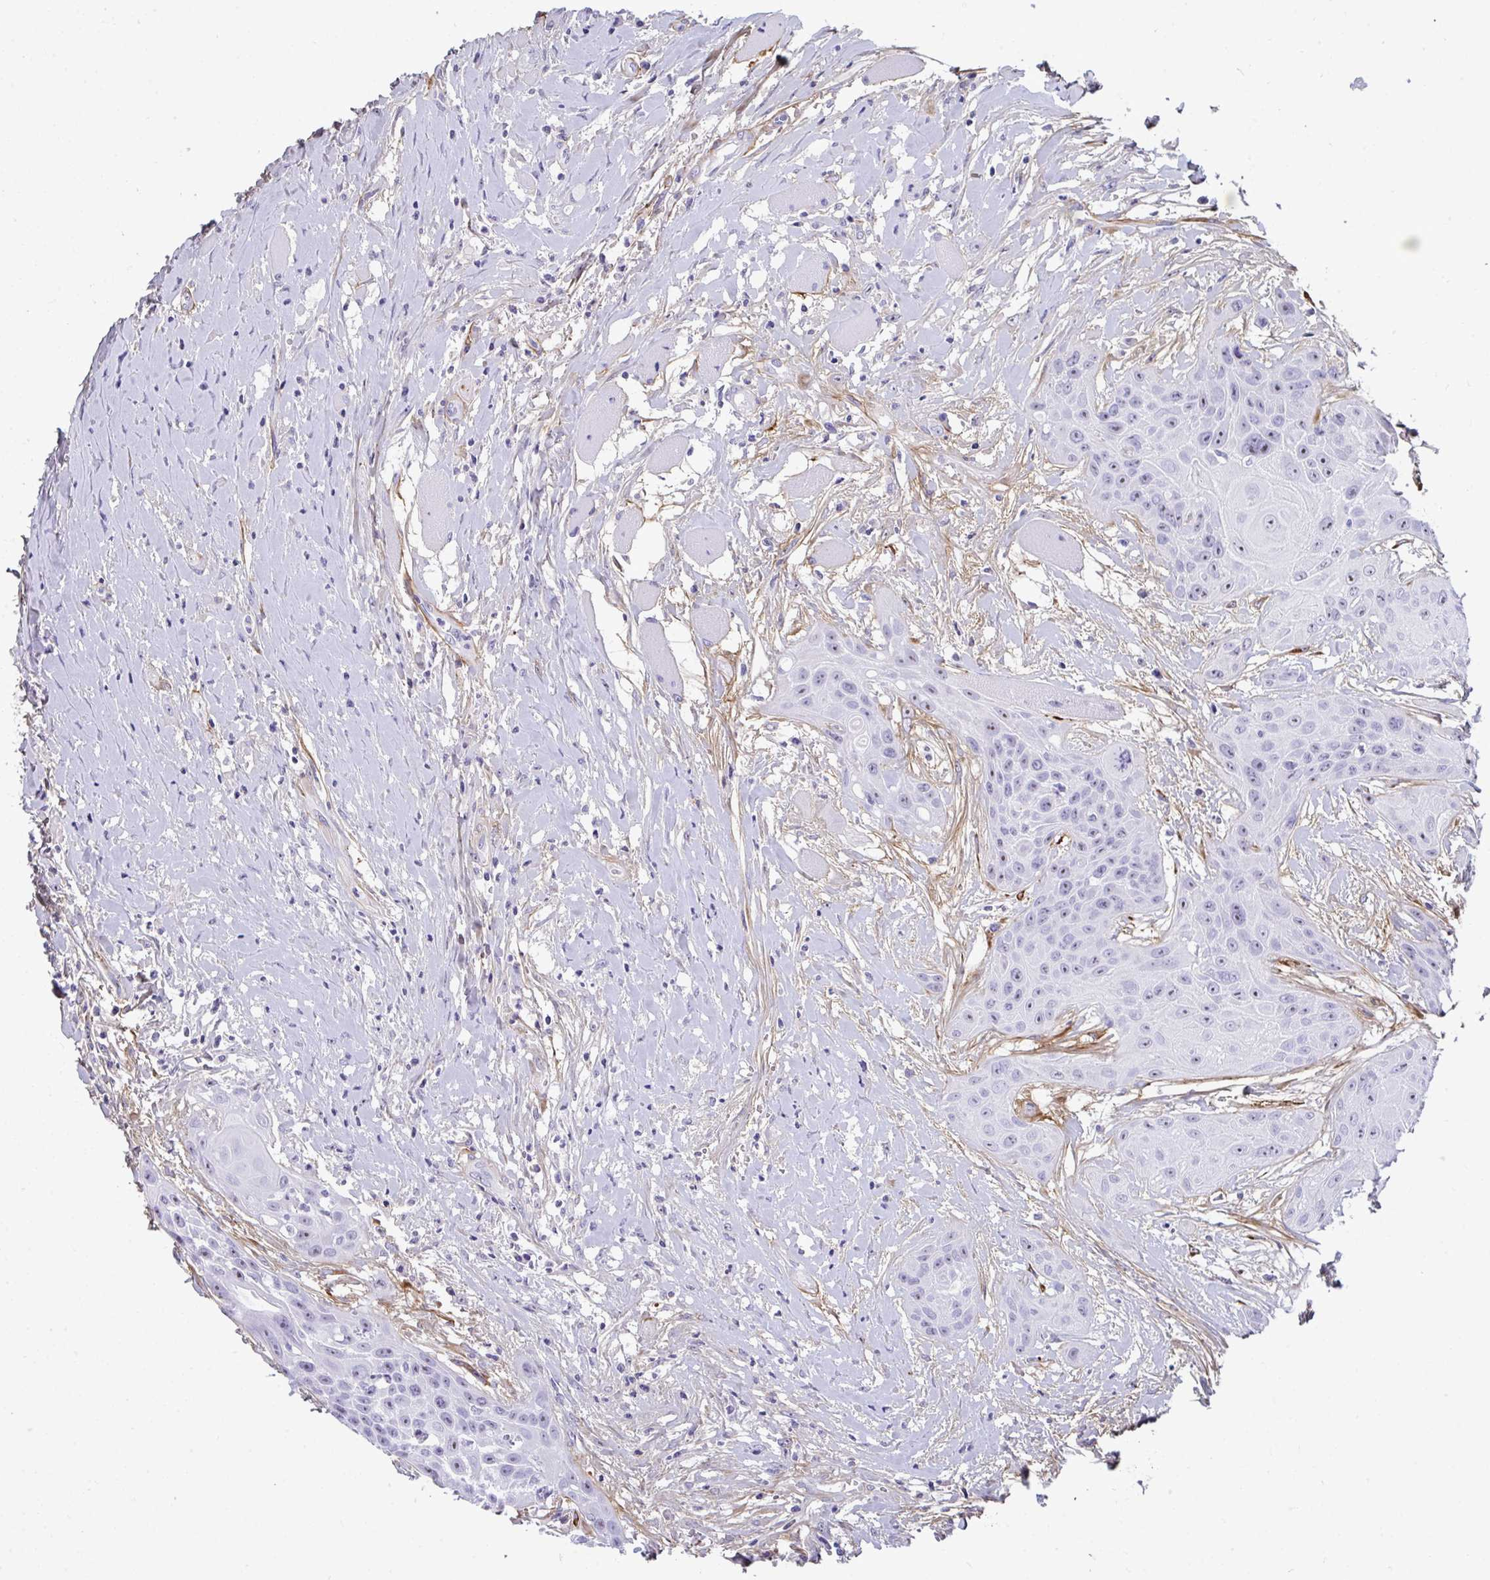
{"staining": {"intensity": "negative", "quantity": "none", "location": "none"}, "tissue": "head and neck cancer", "cell_type": "Tumor cells", "image_type": "cancer", "snomed": [{"axis": "morphology", "description": "Squamous cell carcinoma, NOS"}, {"axis": "topography", "description": "Head-Neck"}], "caption": "Head and neck squamous cell carcinoma was stained to show a protein in brown. There is no significant staining in tumor cells.", "gene": "LHFPL6", "patient": {"sex": "female", "age": 73}}